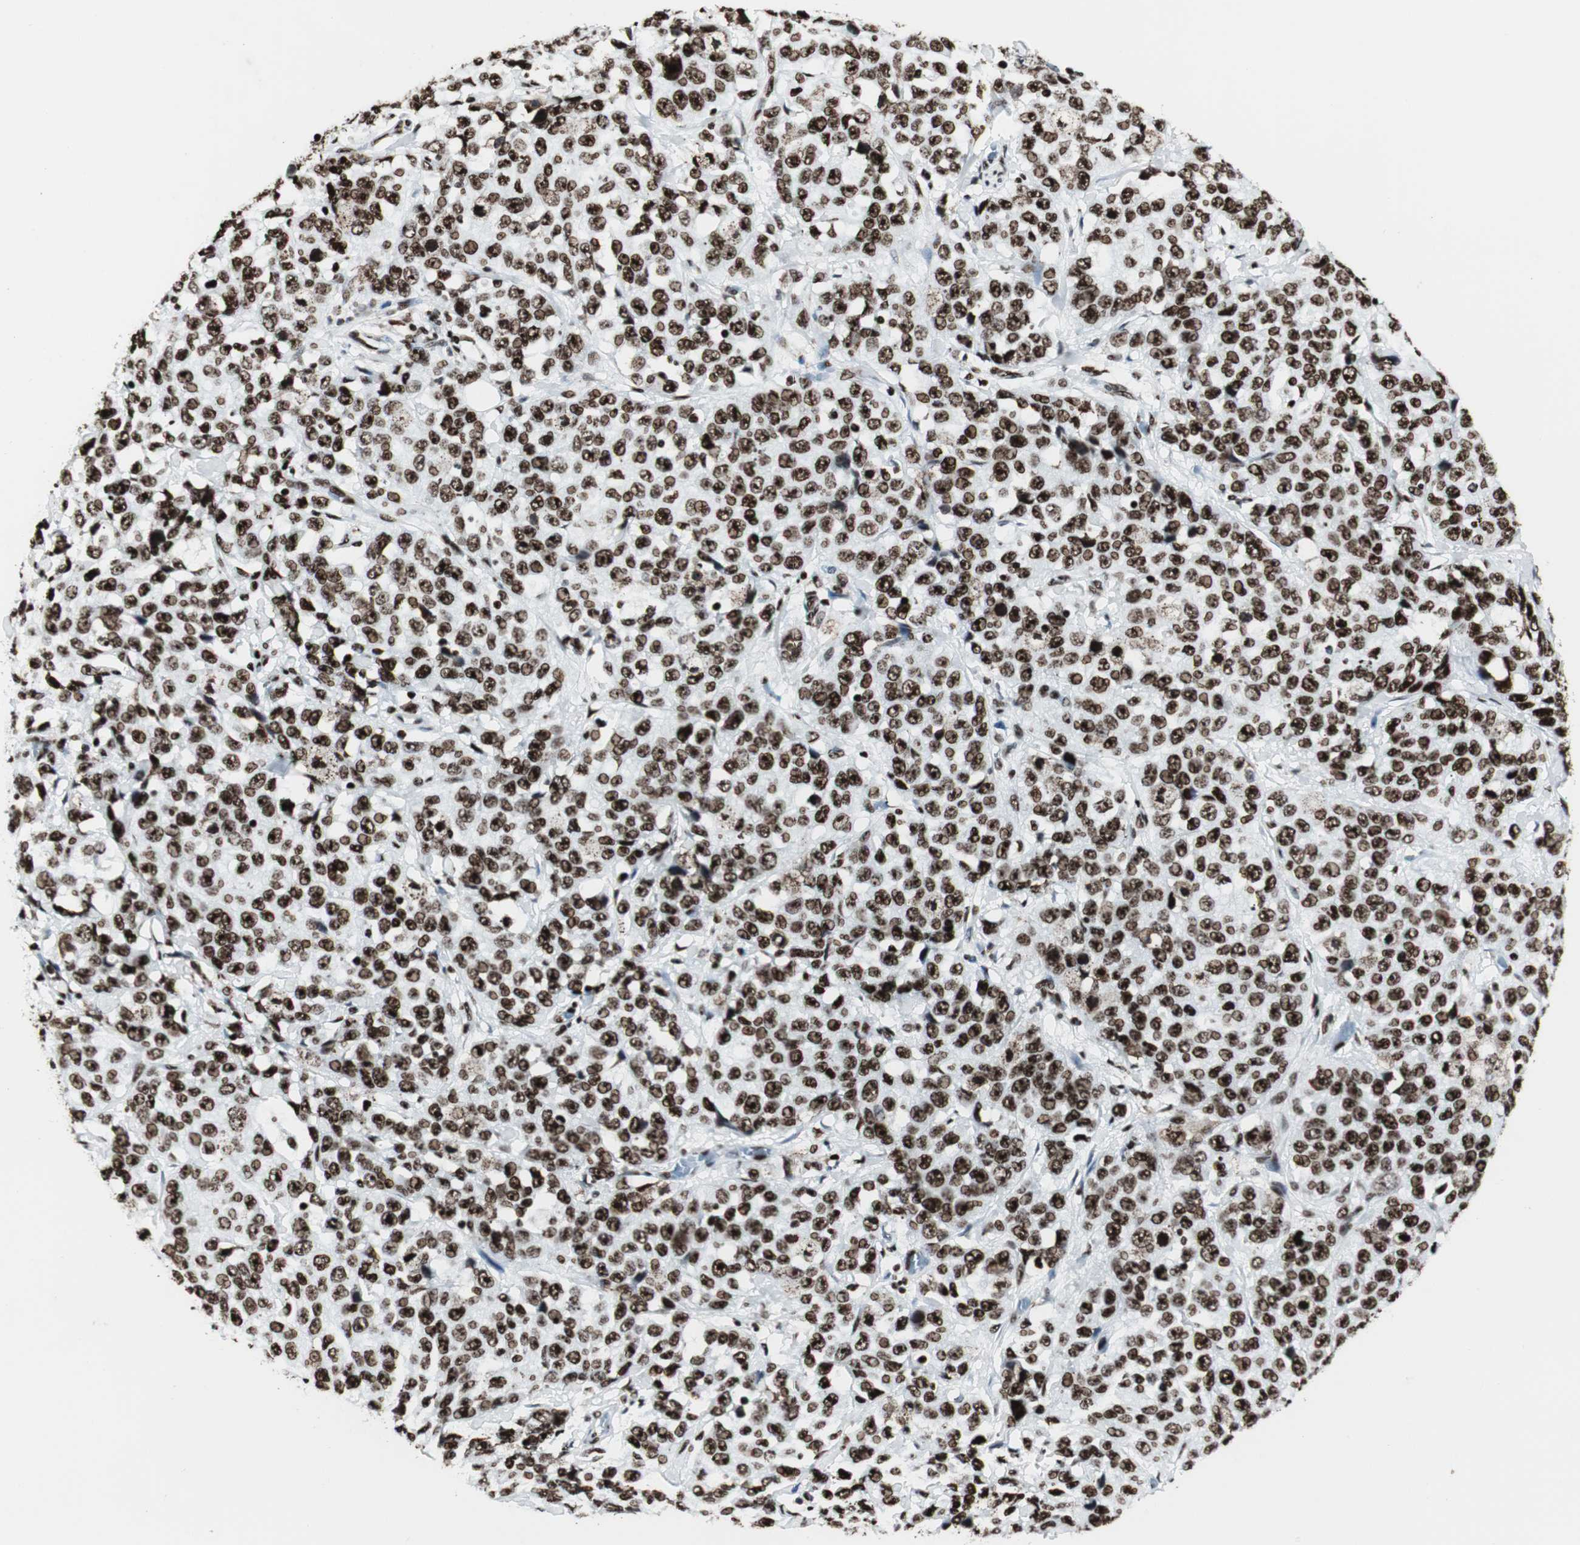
{"staining": {"intensity": "strong", "quantity": ">75%", "location": "nuclear"}, "tissue": "stomach cancer", "cell_type": "Tumor cells", "image_type": "cancer", "snomed": [{"axis": "morphology", "description": "Normal tissue, NOS"}, {"axis": "morphology", "description": "Adenocarcinoma, NOS"}, {"axis": "topography", "description": "Stomach"}], "caption": "Stomach adenocarcinoma stained with DAB (3,3'-diaminobenzidine) IHC reveals high levels of strong nuclear staining in approximately >75% of tumor cells.", "gene": "NCL", "patient": {"sex": "male", "age": 48}}